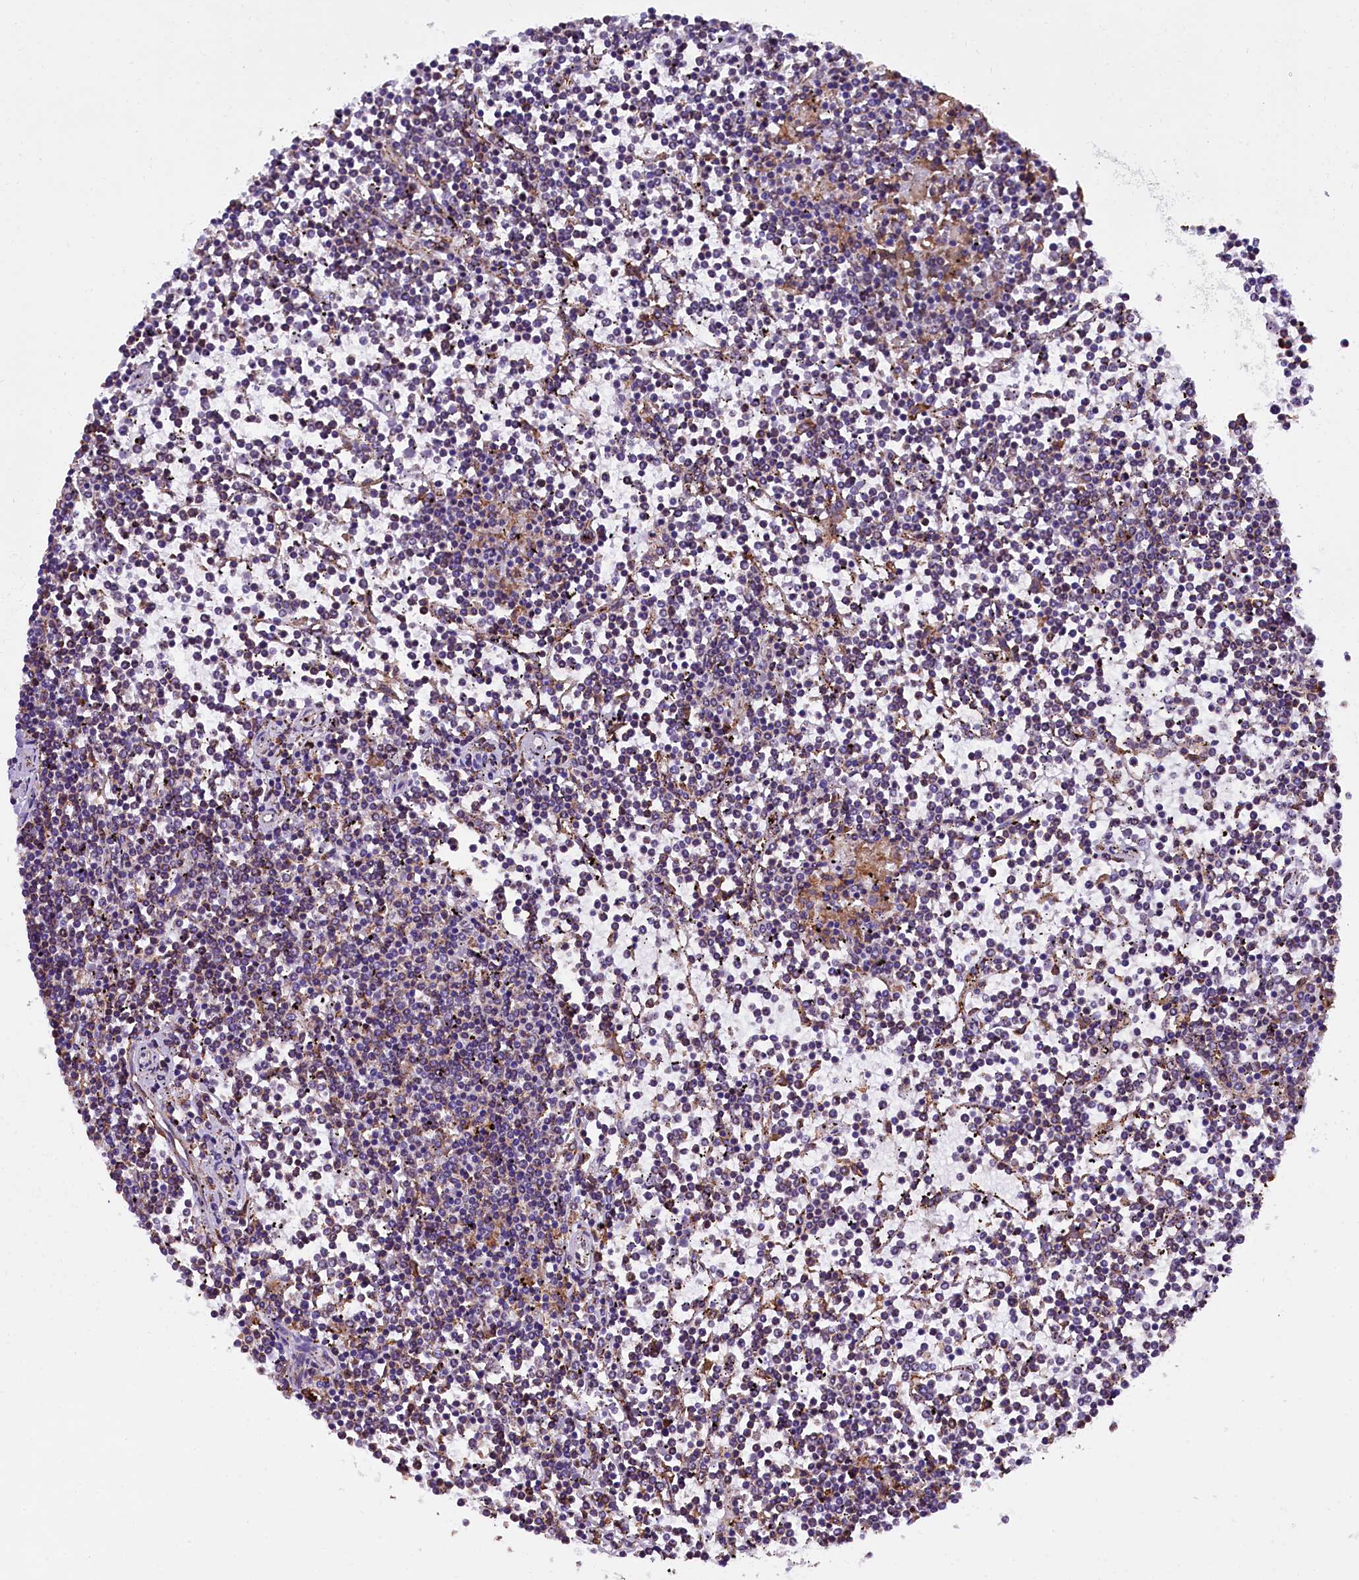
{"staining": {"intensity": "negative", "quantity": "none", "location": "none"}, "tissue": "lymphoma", "cell_type": "Tumor cells", "image_type": "cancer", "snomed": [{"axis": "morphology", "description": "Malignant lymphoma, non-Hodgkin's type, Low grade"}, {"axis": "topography", "description": "Spleen"}], "caption": "DAB (3,3'-diaminobenzidine) immunohistochemical staining of lymphoma displays no significant staining in tumor cells.", "gene": "CAPS2", "patient": {"sex": "female", "age": 19}}